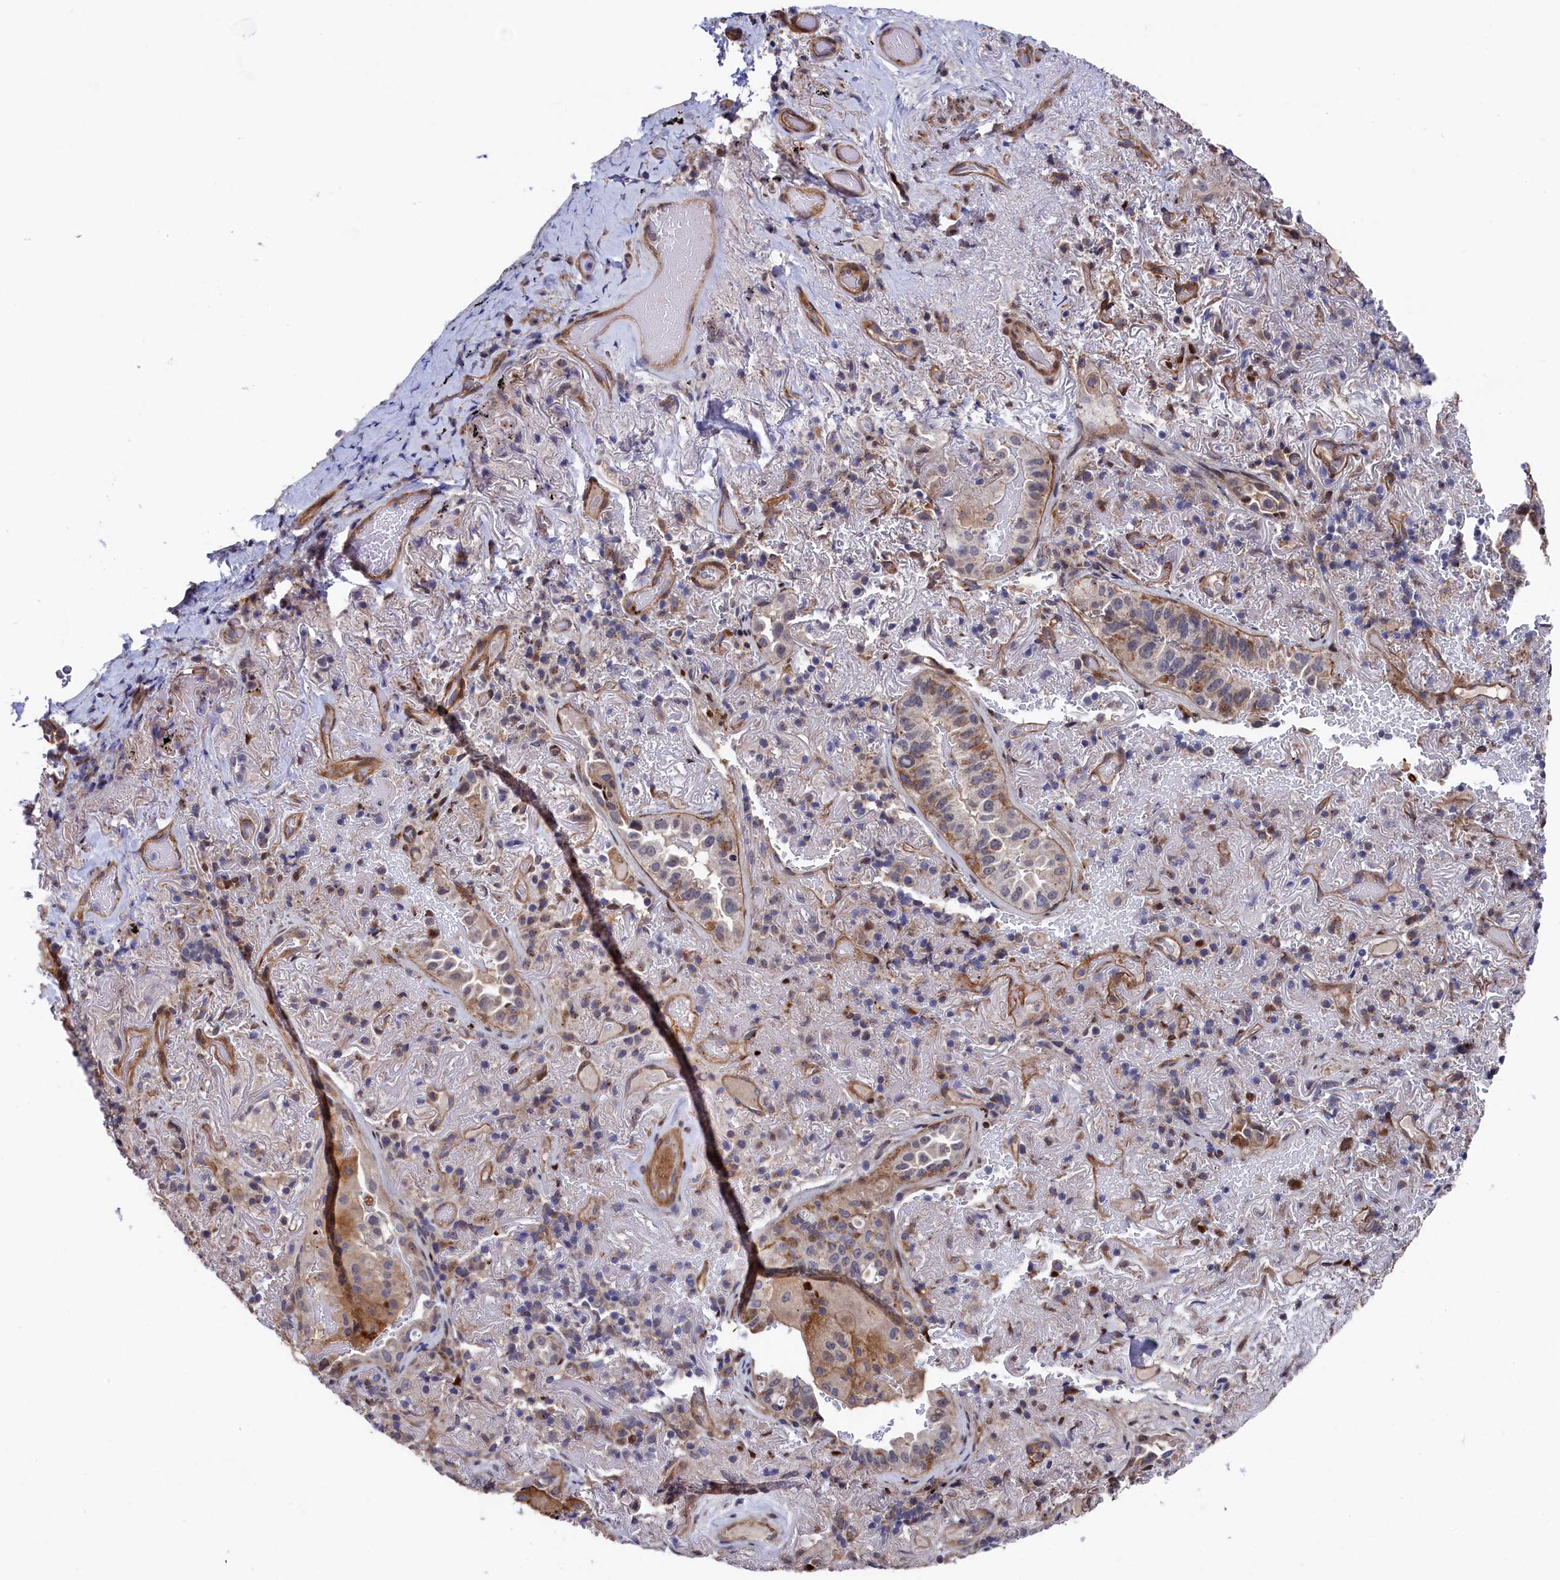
{"staining": {"intensity": "weak", "quantity": "25%-75%", "location": "cytoplasmic/membranous"}, "tissue": "lung cancer", "cell_type": "Tumor cells", "image_type": "cancer", "snomed": [{"axis": "morphology", "description": "Adenocarcinoma, NOS"}, {"axis": "topography", "description": "Lung"}], "caption": "Weak cytoplasmic/membranous staining is identified in about 25%-75% of tumor cells in lung cancer.", "gene": "ZNF891", "patient": {"sex": "female", "age": 69}}